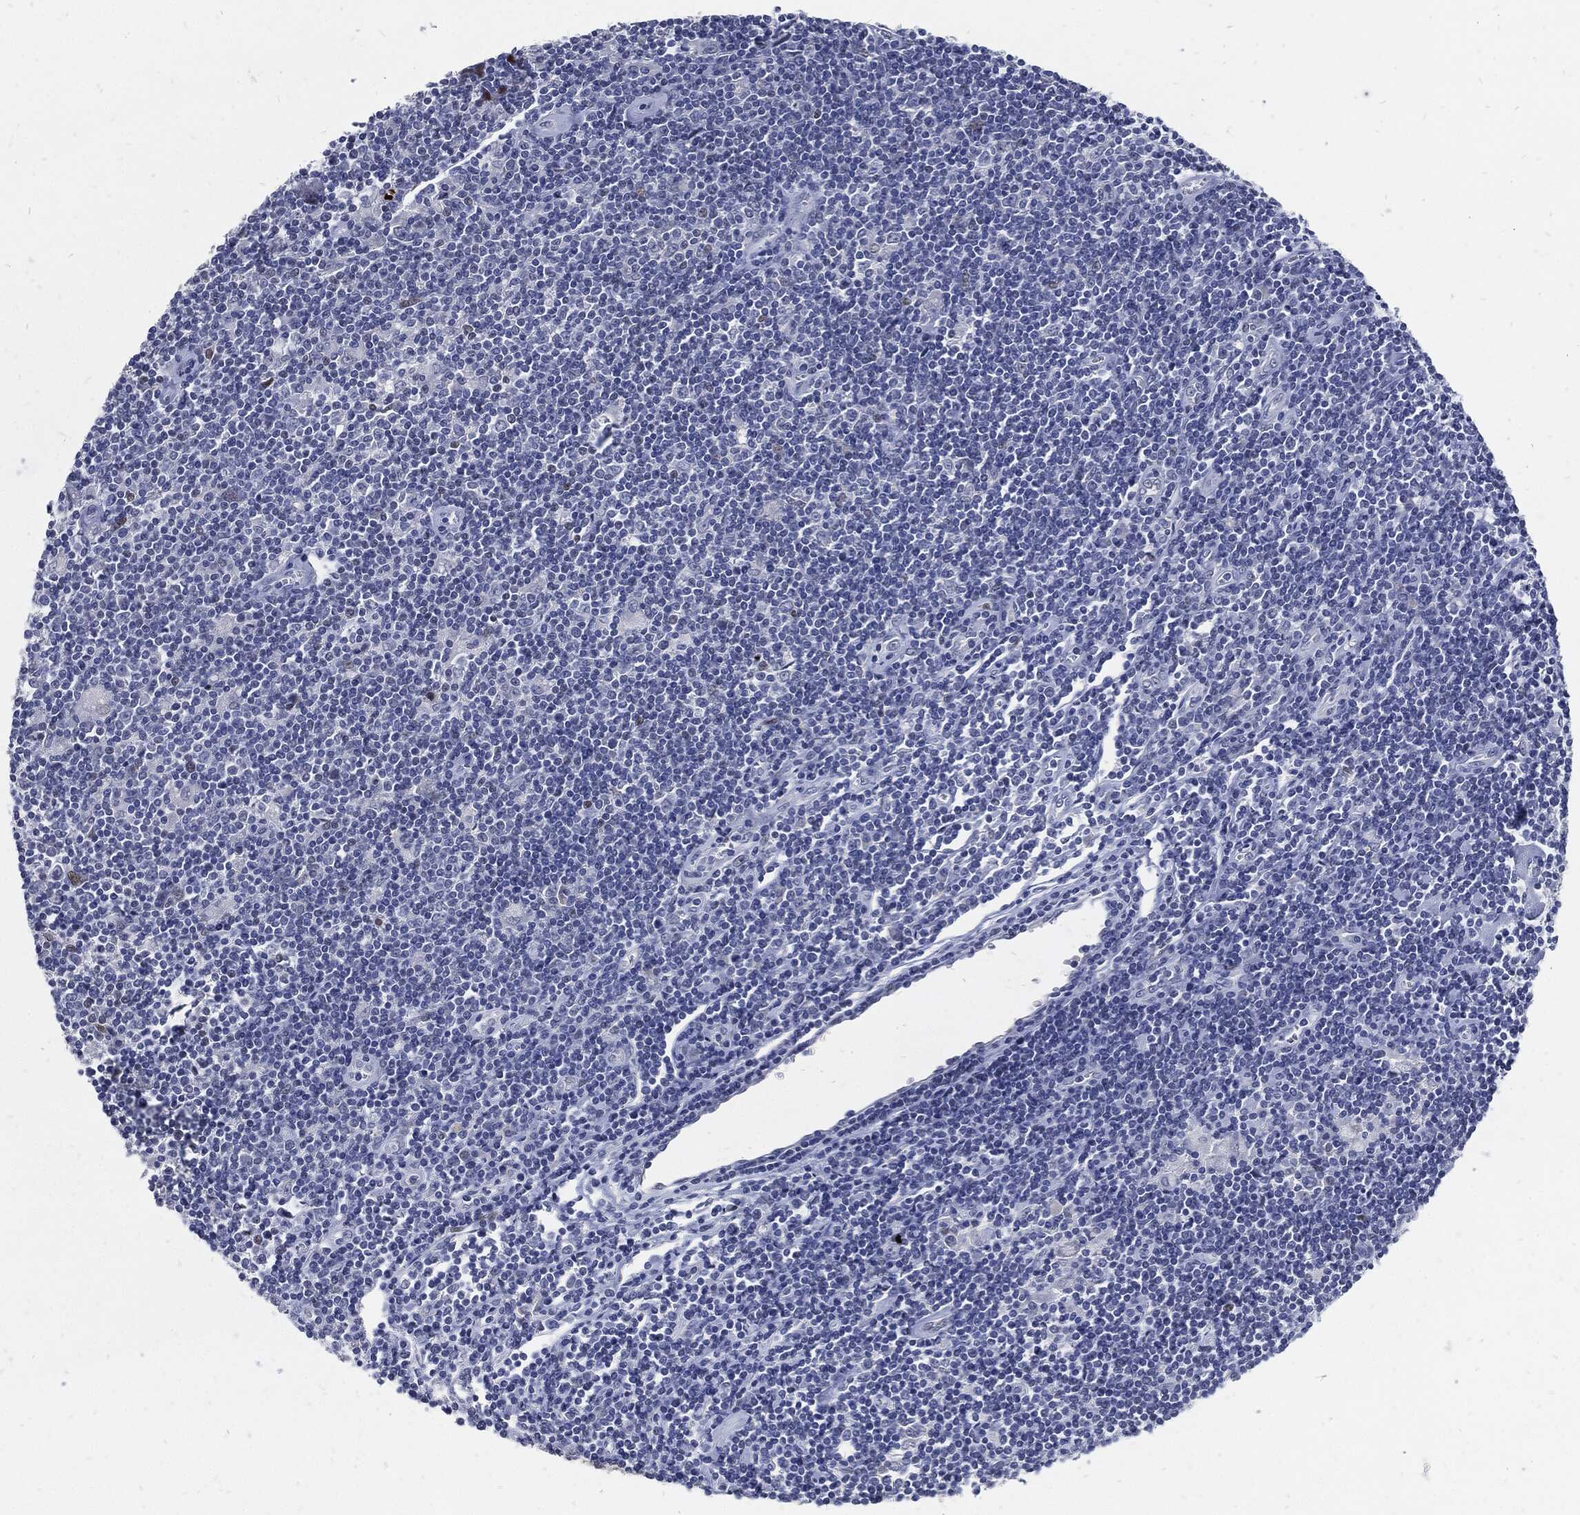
{"staining": {"intensity": "negative", "quantity": "none", "location": "none"}, "tissue": "lymphoma", "cell_type": "Tumor cells", "image_type": "cancer", "snomed": [{"axis": "morphology", "description": "Hodgkin's disease, NOS"}, {"axis": "topography", "description": "Lymph node"}], "caption": "Human Hodgkin's disease stained for a protein using immunohistochemistry exhibits no positivity in tumor cells.", "gene": "JUN", "patient": {"sex": "male", "age": 40}}